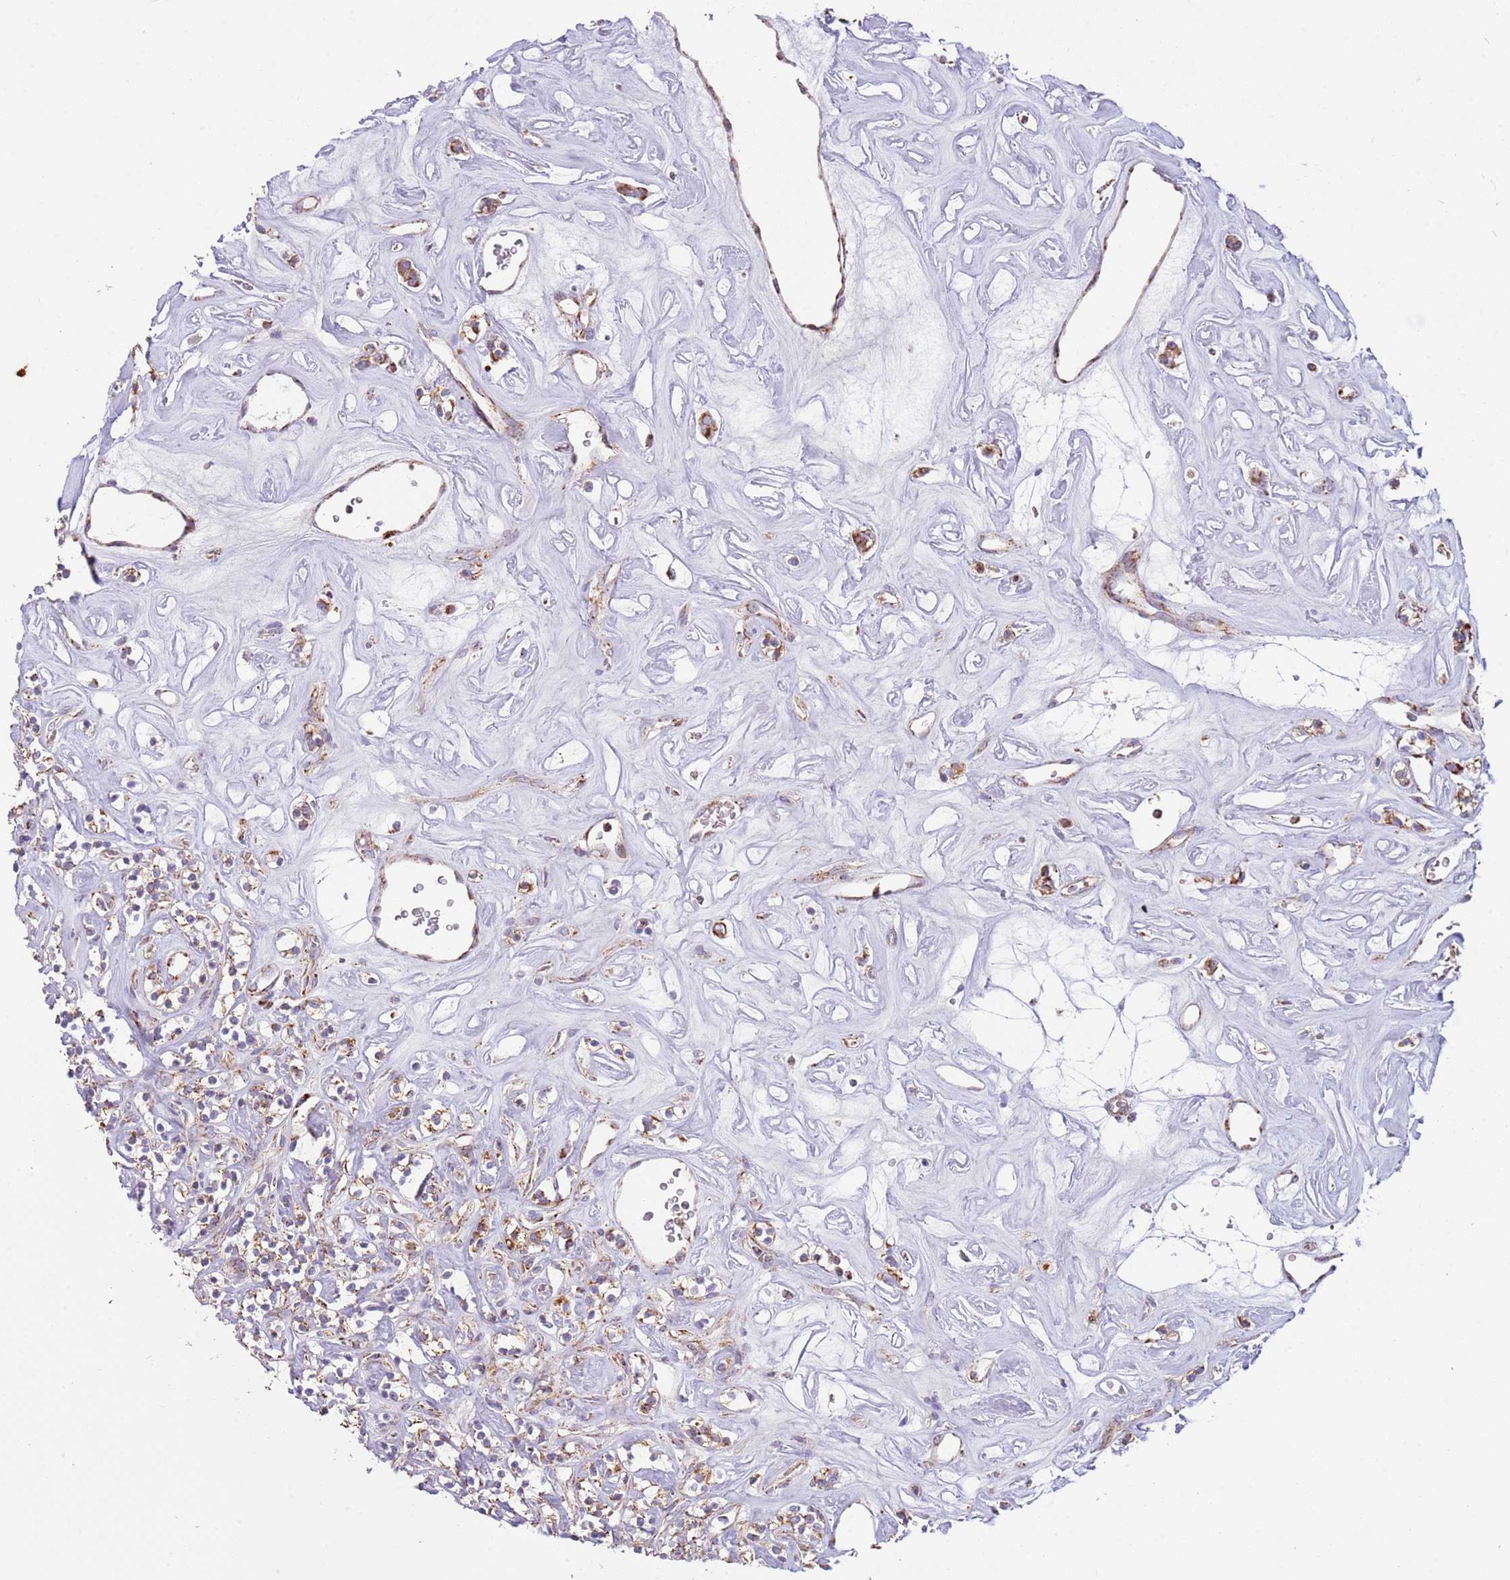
{"staining": {"intensity": "moderate", "quantity": "25%-75%", "location": "cytoplasmic/membranous"}, "tissue": "renal cancer", "cell_type": "Tumor cells", "image_type": "cancer", "snomed": [{"axis": "morphology", "description": "Adenocarcinoma, NOS"}, {"axis": "topography", "description": "Kidney"}], "caption": "A photomicrograph of human renal cancer (adenocarcinoma) stained for a protein reveals moderate cytoplasmic/membranous brown staining in tumor cells.", "gene": "LHX6", "patient": {"sex": "male", "age": 77}}